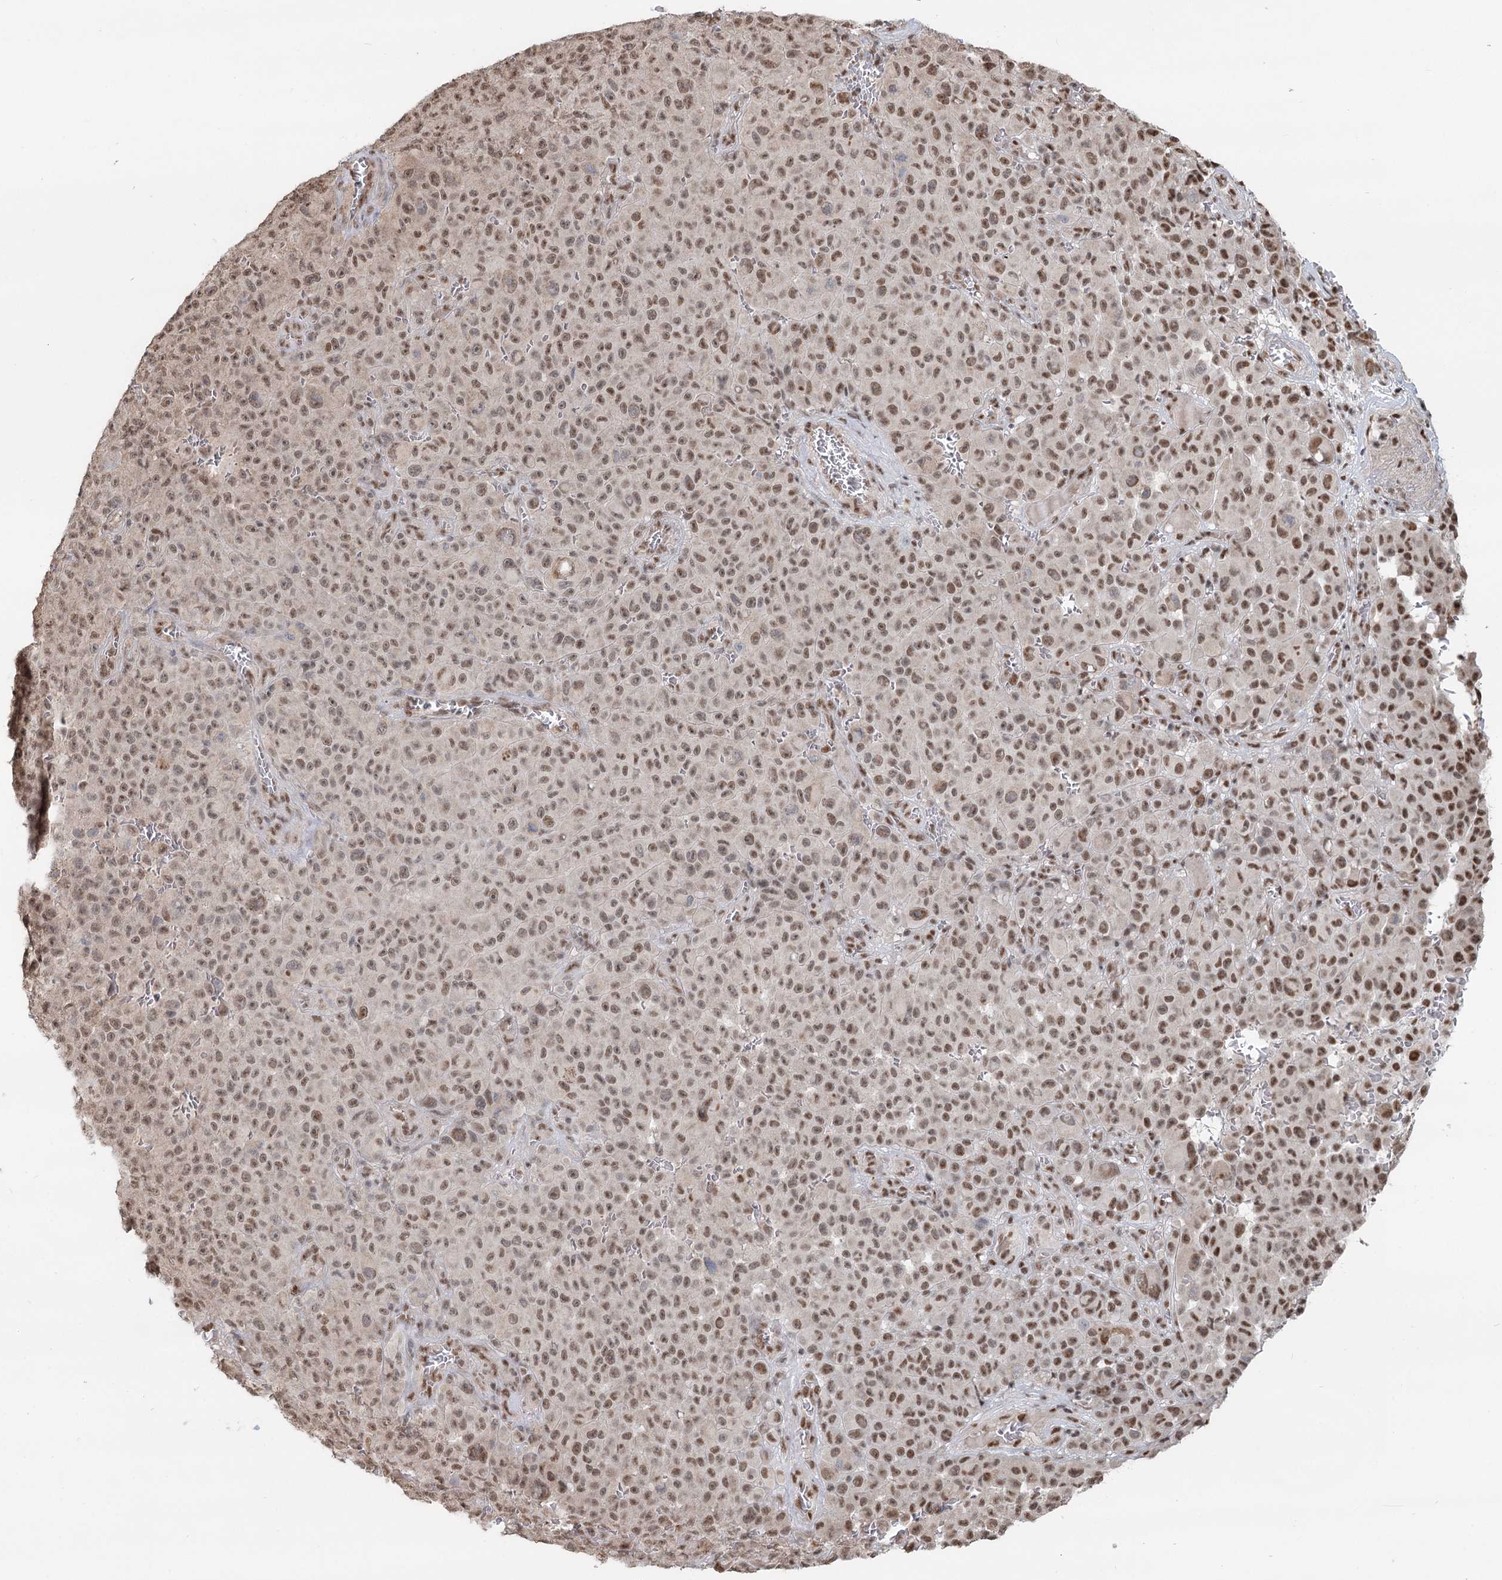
{"staining": {"intensity": "moderate", "quantity": ">75%", "location": "nuclear"}, "tissue": "melanoma", "cell_type": "Tumor cells", "image_type": "cancer", "snomed": [{"axis": "morphology", "description": "Malignant melanoma, NOS"}, {"axis": "topography", "description": "Skin"}], "caption": "Immunohistochemistry (IHC) histopathology image of human malignant melanoma stained for a protein (brown), which reveals medium levels of moderate nuclear staining in approximately >75% of tumor cells.", "gene": "GPALPP1", "patient": {"sex": "female", "age": 82}}